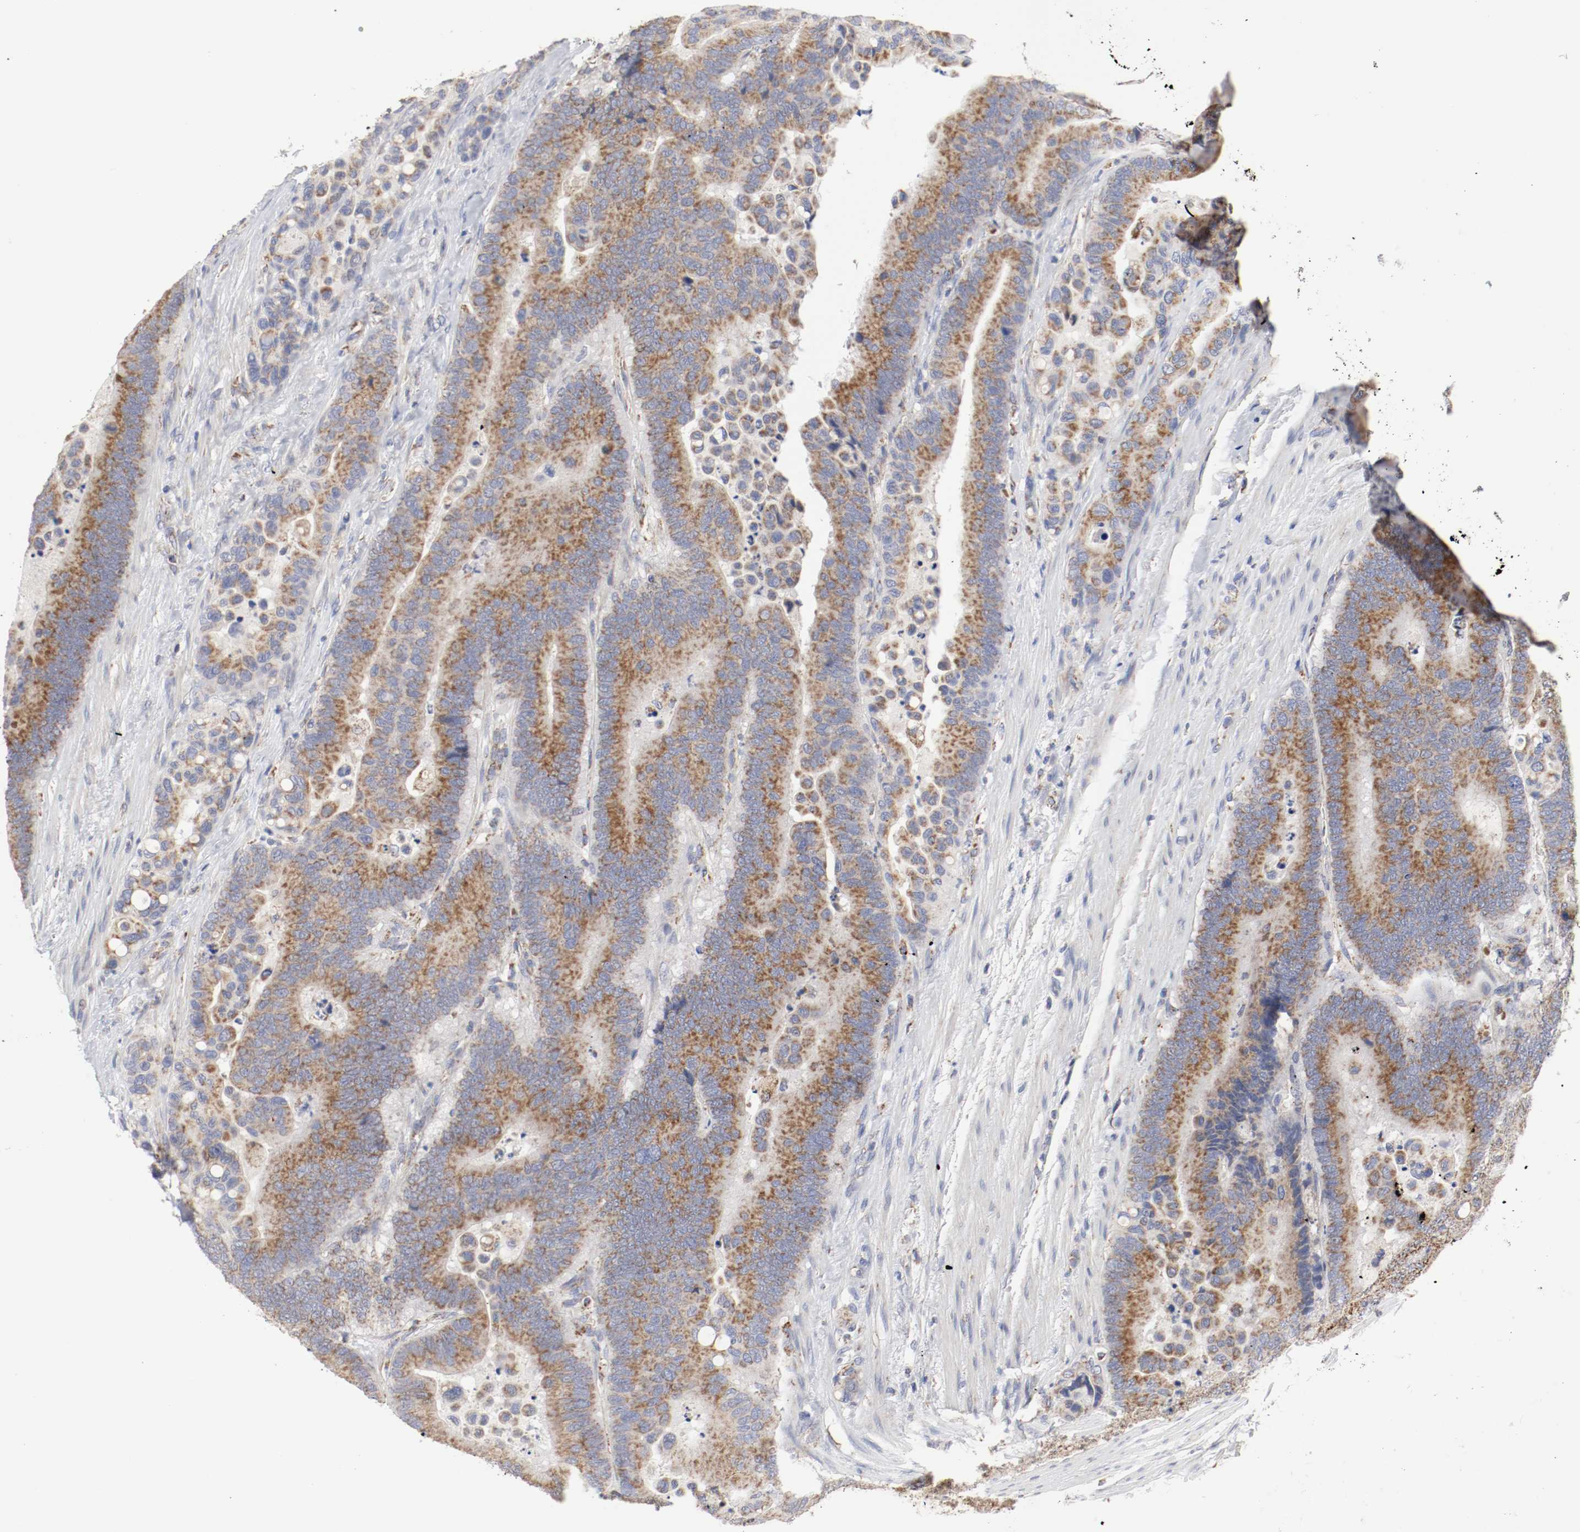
{"staining": {"intensity": "moderate", "quantity": ">75%", "location": "cytoplasmic/membranous"}, "tissue": "colorectal cancer", "cell_type": "Tumor cells", "image_type": "cancer", "snomed": [{"axis": "morphology", "description": "Normal tissue, NOS"}, {"axis": "morphology", "description": "Adenocarcinoma, NOS"}, {"axis": "topography", "description": "Colon"}], "caption": "Immunohistochemistry staining of colorectal cancer (adenocarcinoma), which demonstrates medium levels of moderate cytoplasmic/membranous positivity in approximately >75% of tumor cells indicating moderate cytoplasmic/membranous protein staining. The staining was performed using DAB (brown) for protein detection and nuclei were counterstained in hematoxylin (blue).", "gene": "AFG3L2", "patient": {"sex": "male", "age": 82}}